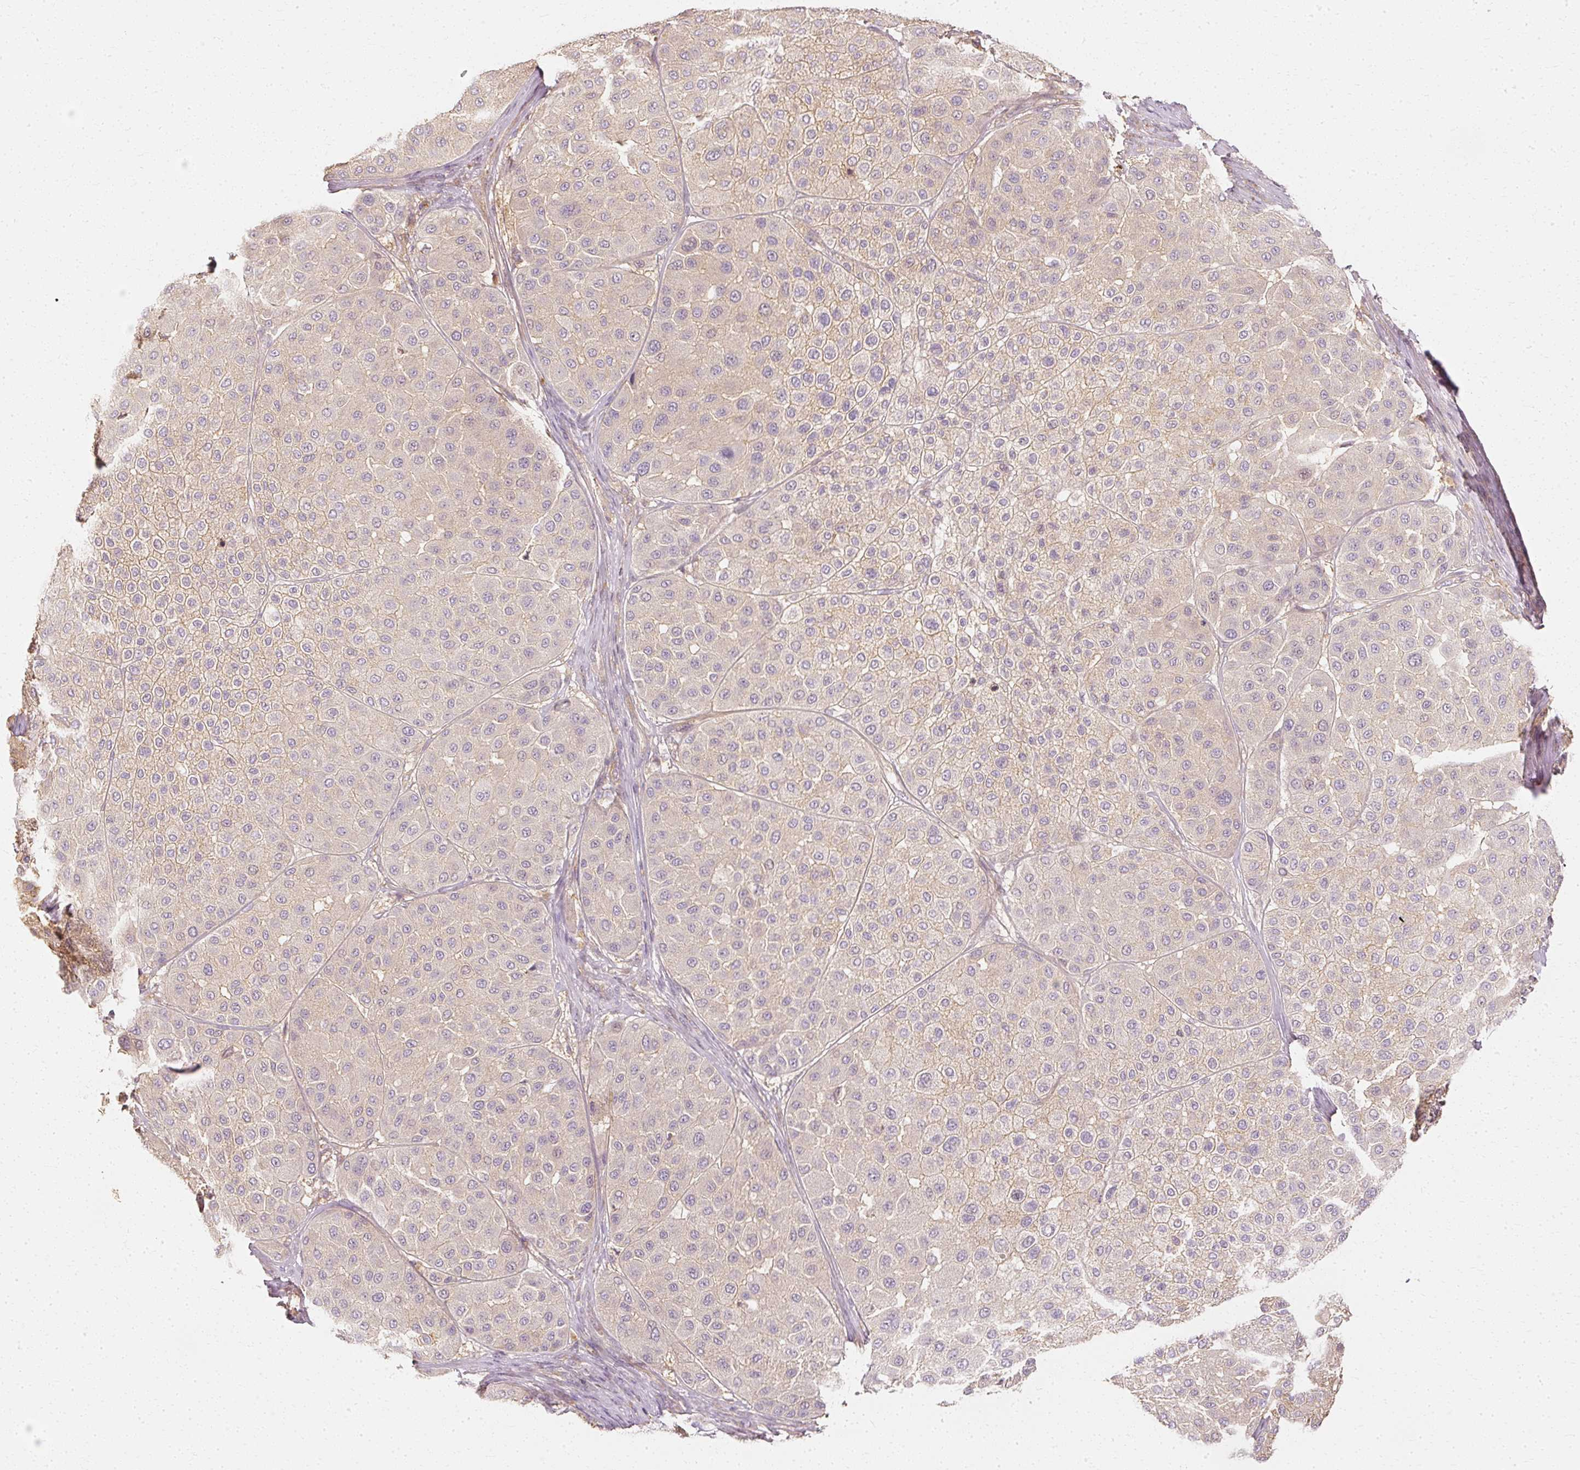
{"staining": {"intensity": "weak", "quantity": "<25%", "location": "cytoplasmic/membranous"}, "tissue": "melanoma", "cell_type": "Tumor cells", "image_type": "cancer", "snomed": [{"axis": "morphology", "description": "Malignant melanoma, Metastatic site"}, {"axis": "topography", "description": "Smooth muscle"}], "caption": "Photomicrograph shows no significant protein positivity in tumor cells of malignant melanoma (metastatic site).", "gene": "GNAQ", "patient": {"sex": "male", "age": 41}}